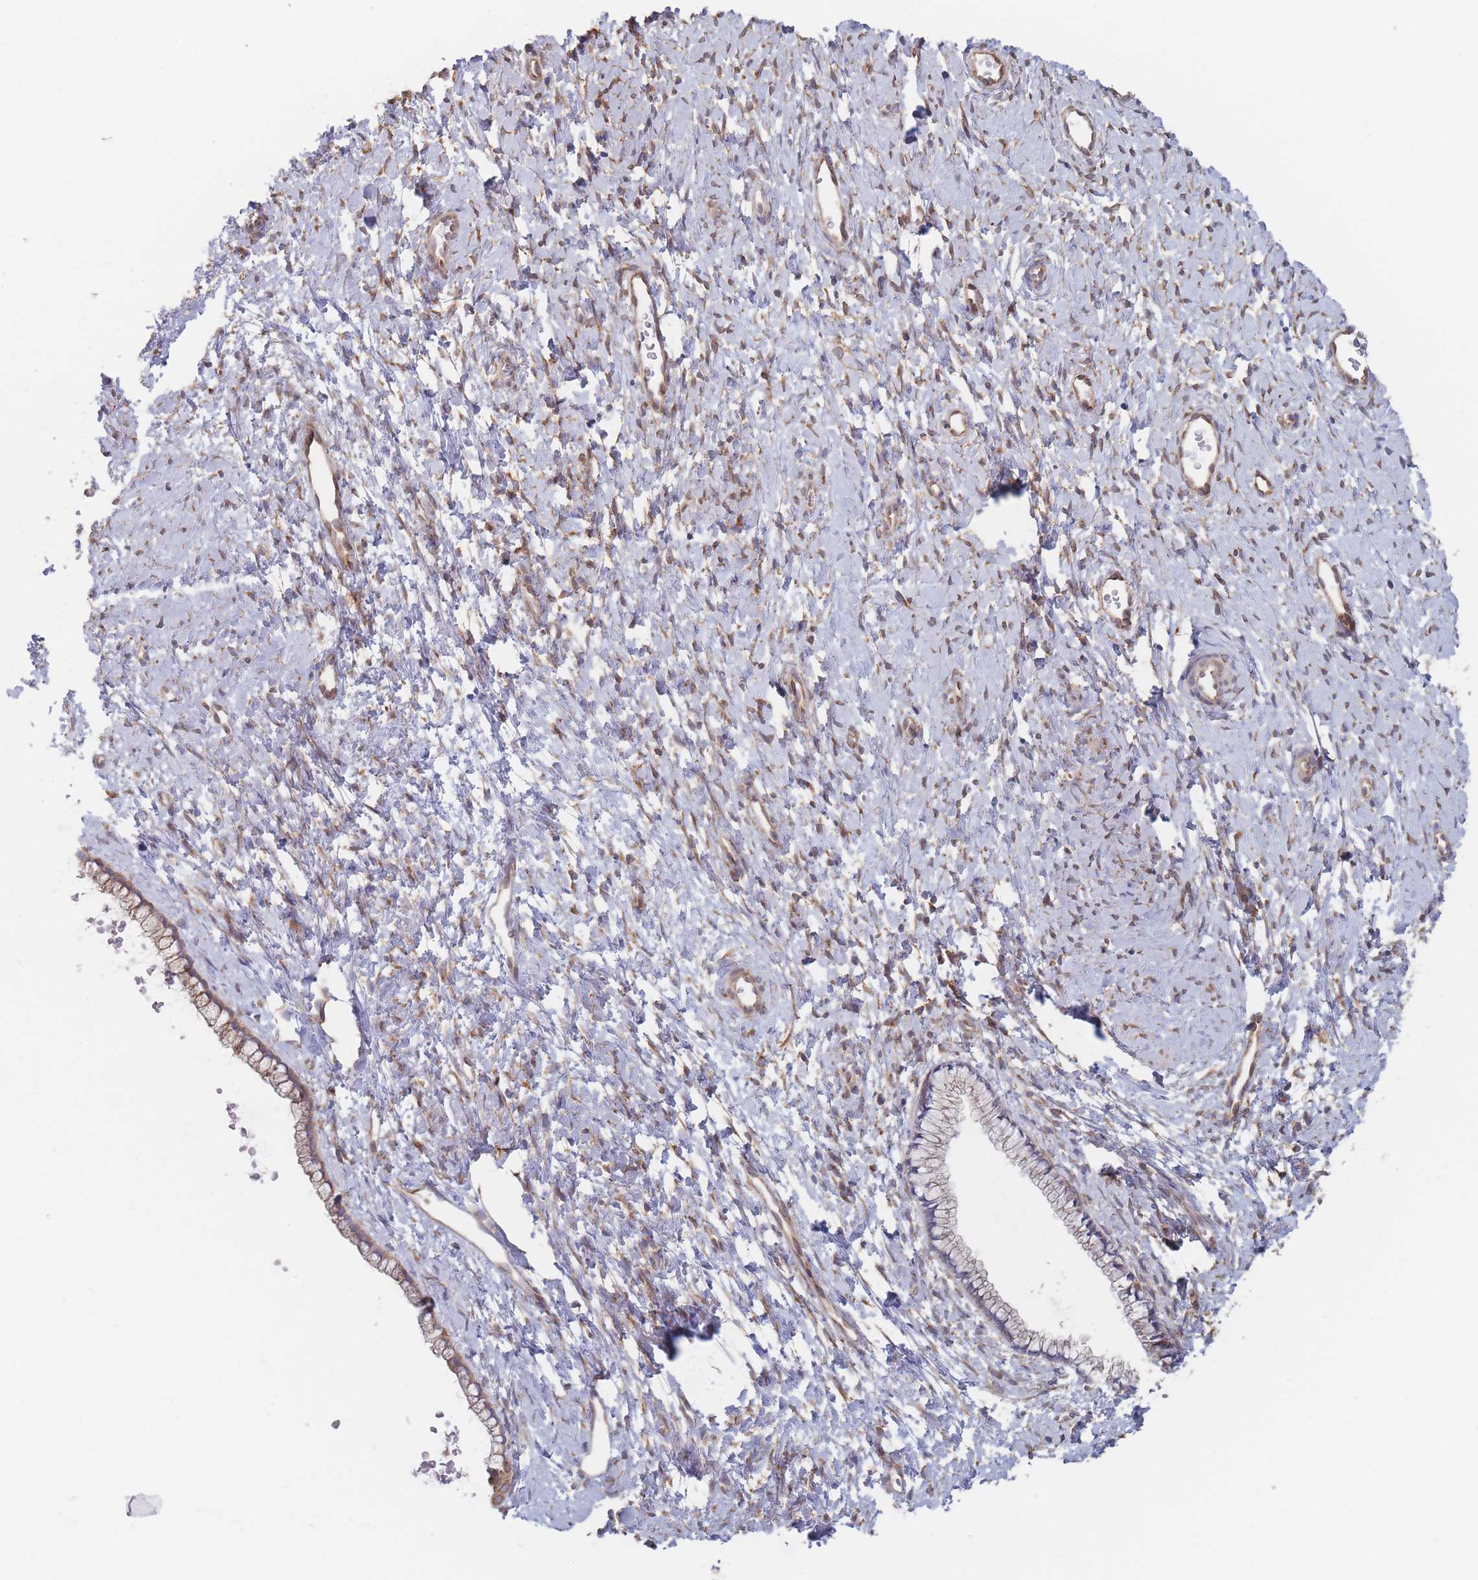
{"staining": {"intensity": "moderate", "quantity": "25%-75%", "location": "cytoplasmic/membranous"}, "tissue": "cervix", "cell_type": "Glandular cells", "image_type": "normal", "snomed": [{"axis": "morphology", "description": "Normal tissue, NOS"}, {"axis": "topography", "description": "Cervix"}], "caption": "Immunohistochemical staining of benign human cervix demonstrates 25%-75% levels of moderate cytoplasmic/membranous protein staining in about 25%-75% of glandular cells.", "gene": "KDSR", "patient": {"sex": "female", "age": 57}}